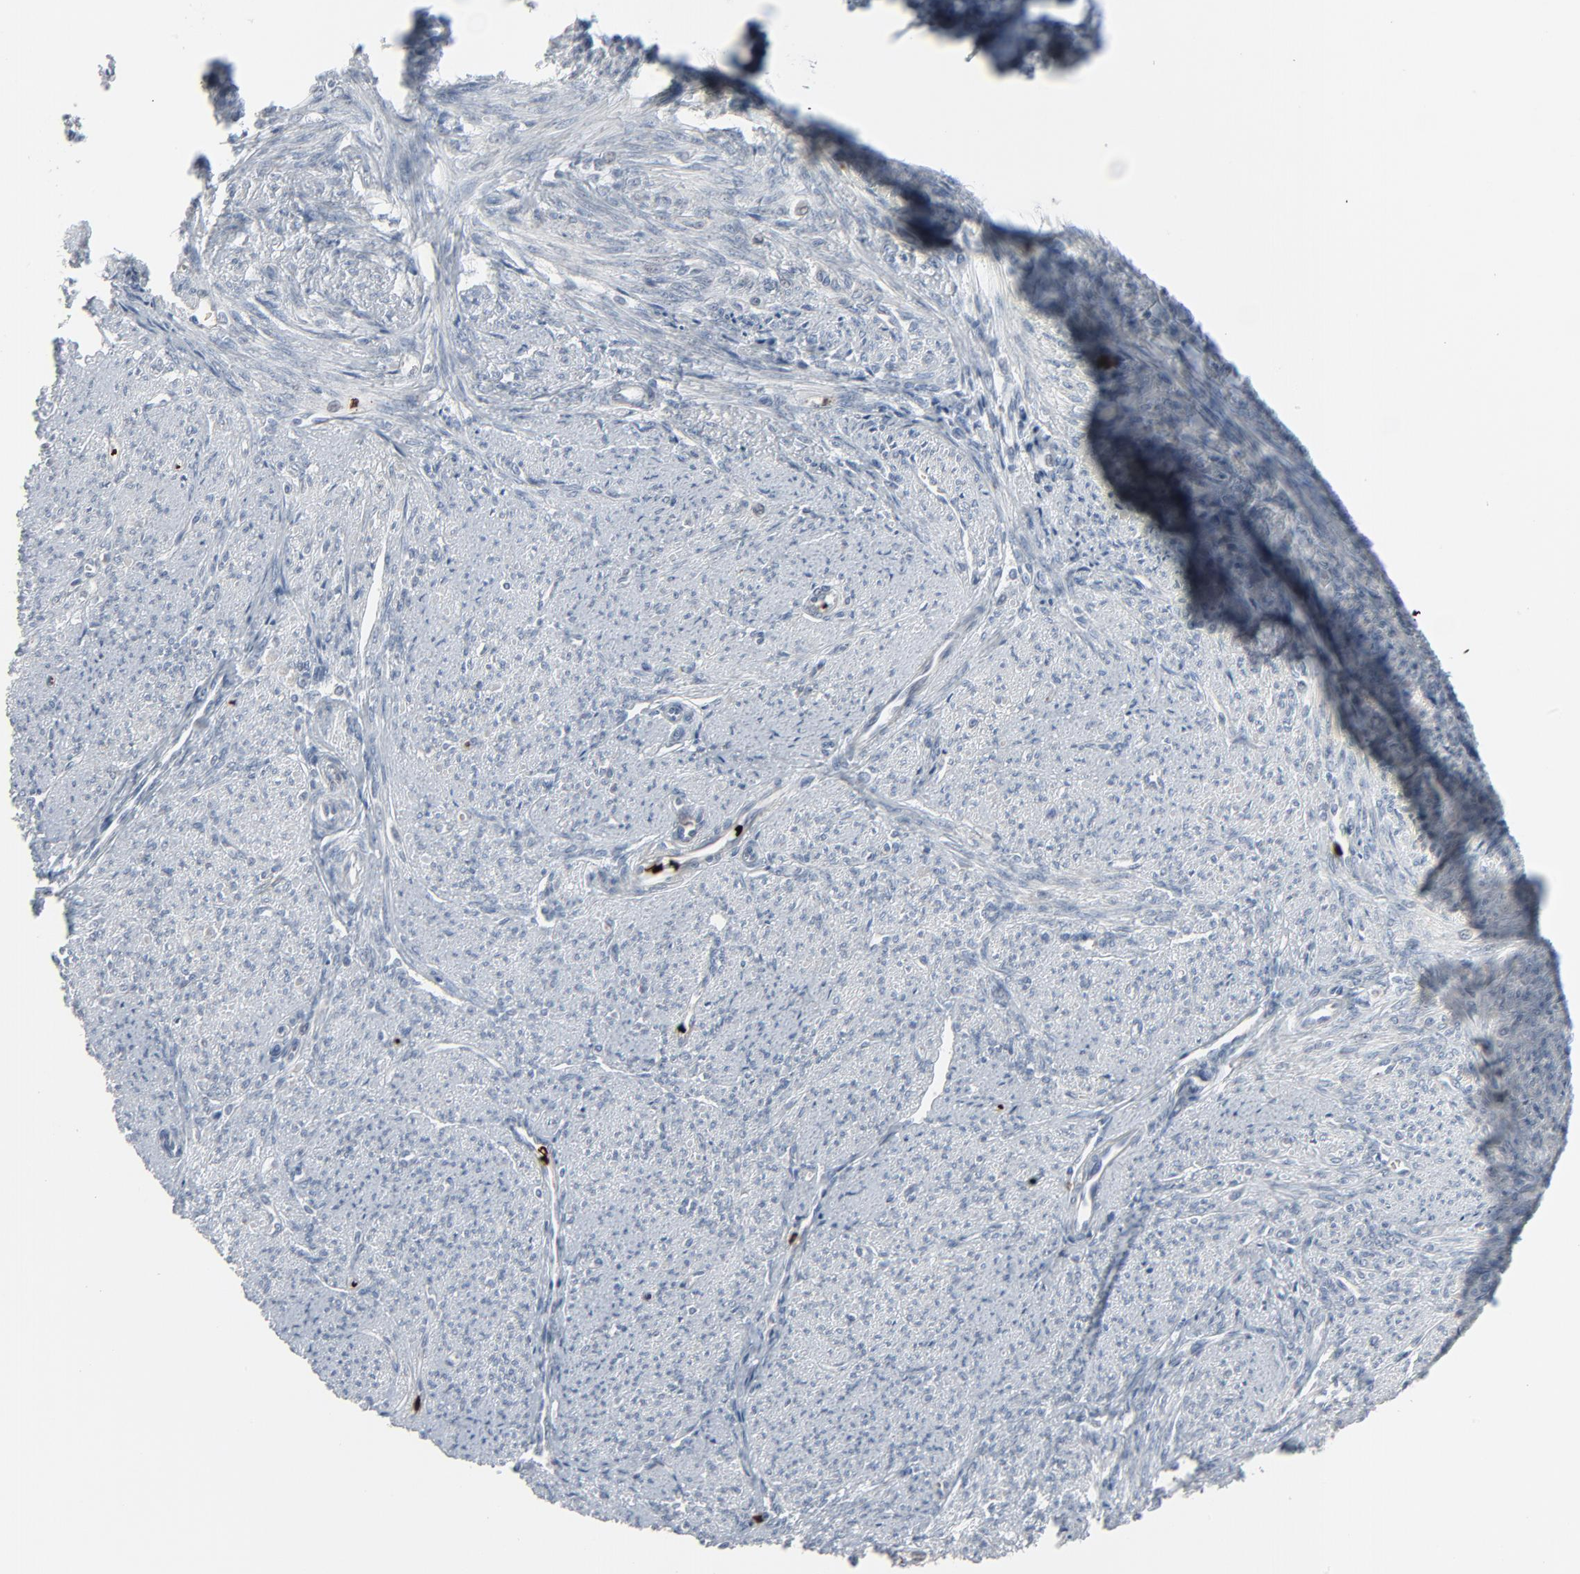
{"staining": {"intensity": "negative", "quantity": "none", "location": "none"}, "tissue": "smooth muscle", "cell_type": "Smooth muscle cells", "image_type": "normal", "snomed": [{"axis": "morphology", "description": "Normal tissue, NOS"}, {"axis": "topography", "description": "Smooth muscle"}], "caption": "This is an IHC image of unremarkable smooth muscle. There is no staining in smooth muscle cells.", "gene": "SAGE1", "patient": {"sex": "female", "age": 65}}